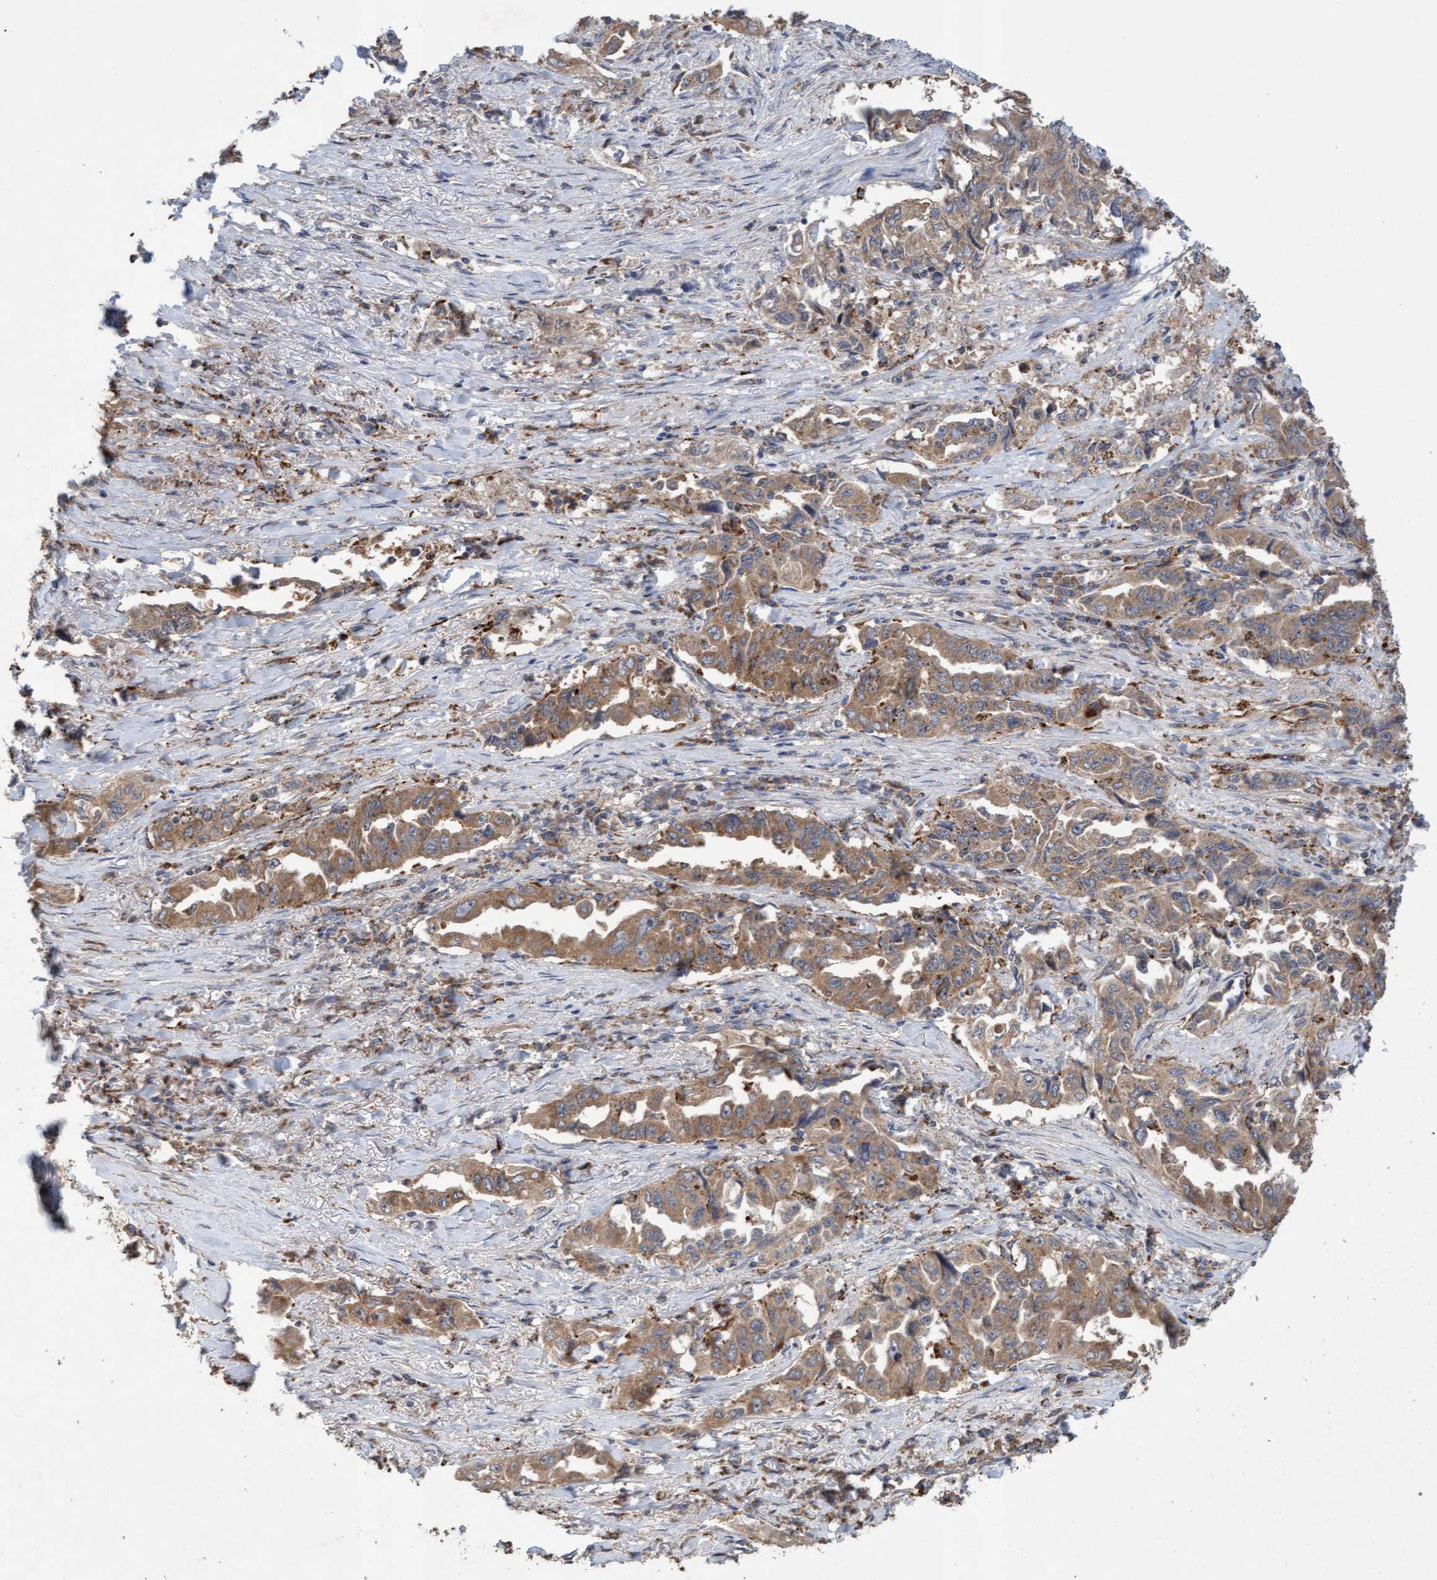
{"staining": {"intensity": "moderate", "quantity": ">75%", "location": "cytoplasmic/membranous"}, "tissue": "lung cancer", "cell_type": "Tumor cells", "image_type": "cancer", "snomed": [{"axis": "morphology", "description": "Adenocarcinoma, NOS"}, {"axis": "topography", "description": "Lung"}], "caption": "Immunohistochemistry staining of lung cancer, which reveals medium levels of moderate cytoplasmic/membranous positivity in about >75% of tumor cells indicating moderate cytoplasmic/membranous protein positivity. The staining was performed using DAB (brown) for protein detection and nuclei were counterstained in hematoxylin (blue).", "gene": "ATPAF2", "patient": {"sex": "female", "age": 51}}